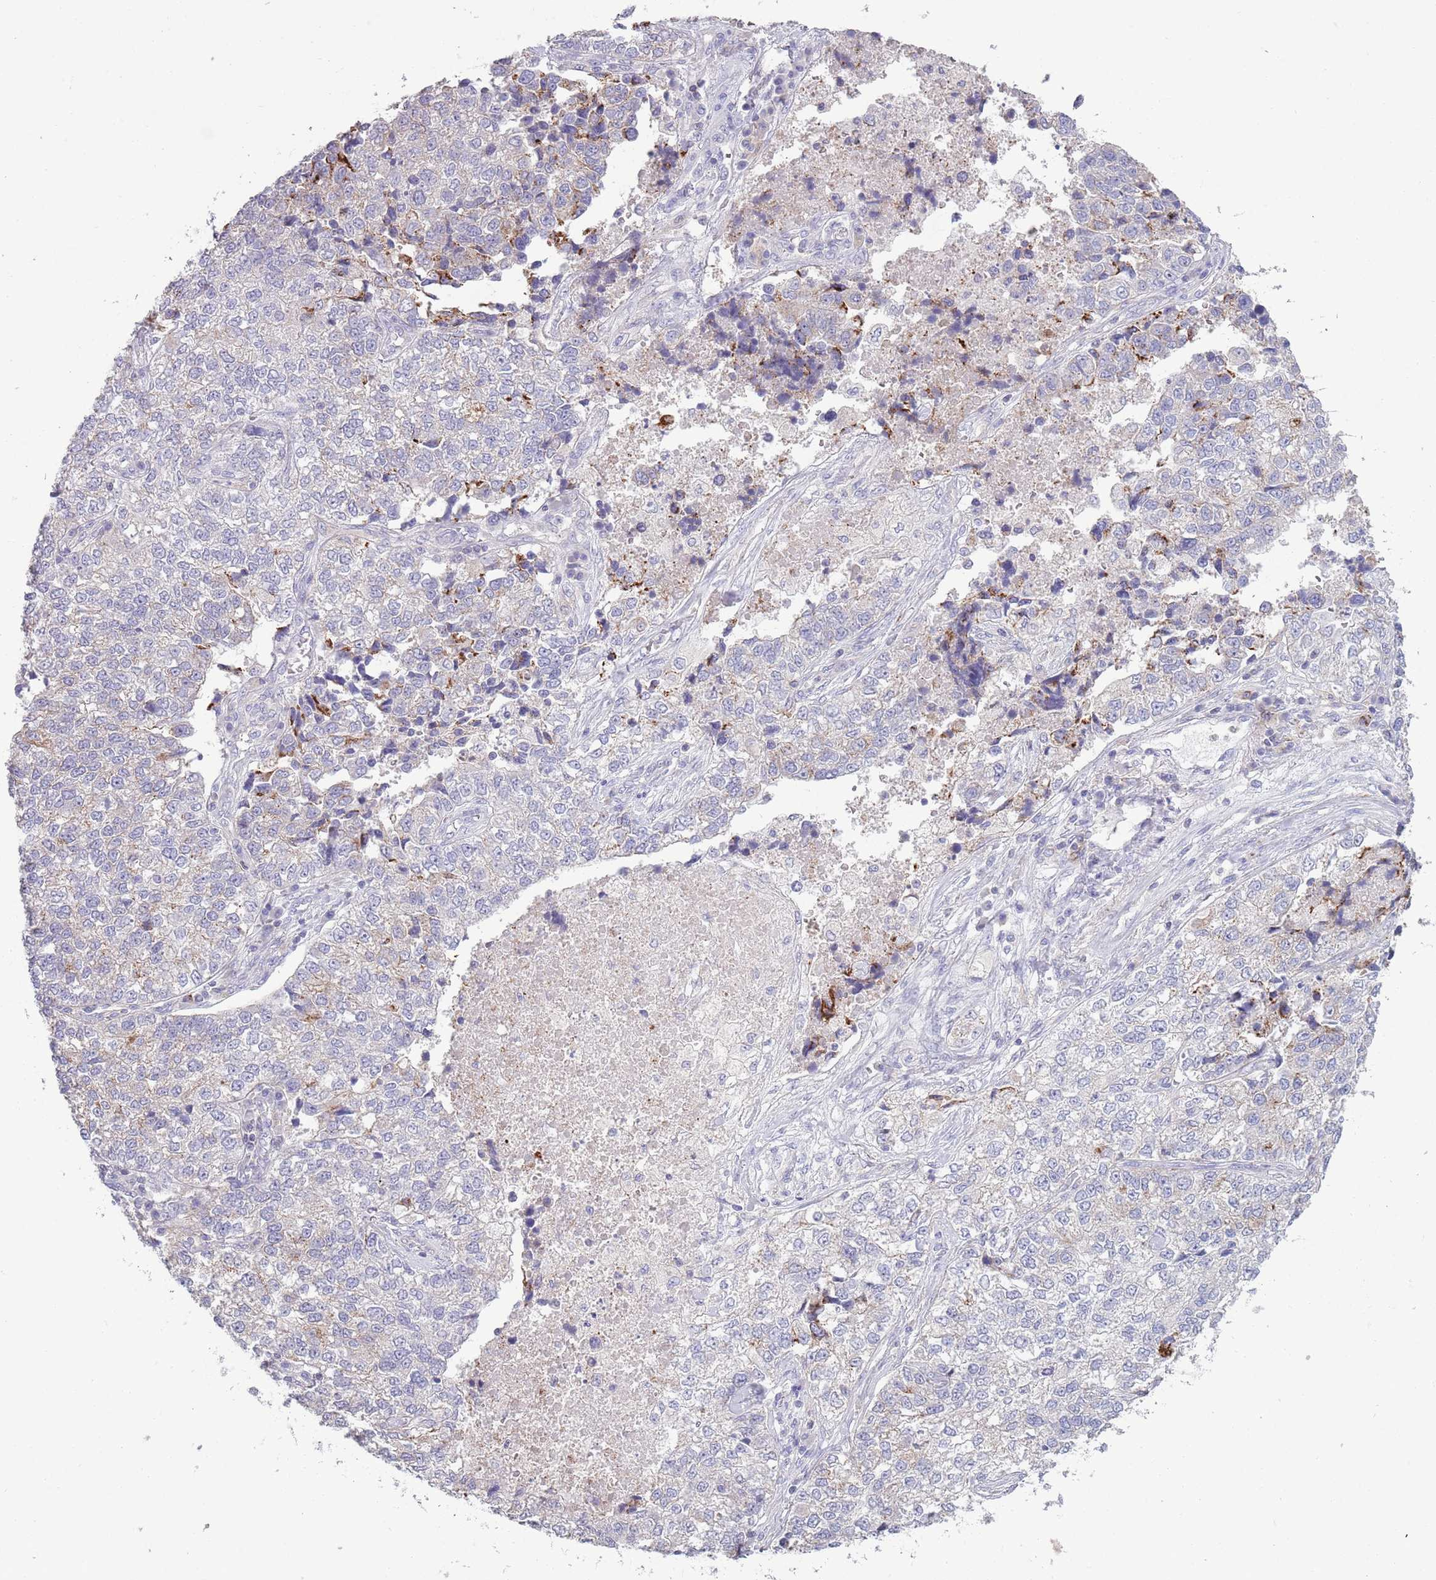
{"staining": {"intensity": "weak", "quantity": "<25%", "location": "cytoplasmic/membranous"}, "tissue": "lung cancer", "cell_type": "Tumor cells", "image_type": "cancer", "snomed": [{"axis": "morphology", "description": "Adenocarcinoma, NOS"}, {"axis": "topography", "description": "Lung"}], "caption": "The micrograph exhibits no staining of tumor cells in lung cancer. (Stains: DAB IHC with hematoxylin counter stain, Microscopy: brightfield microscopy at high magnification).", "gene": "ACSBG1", "patient": {"sex": "male", "age": 49}}